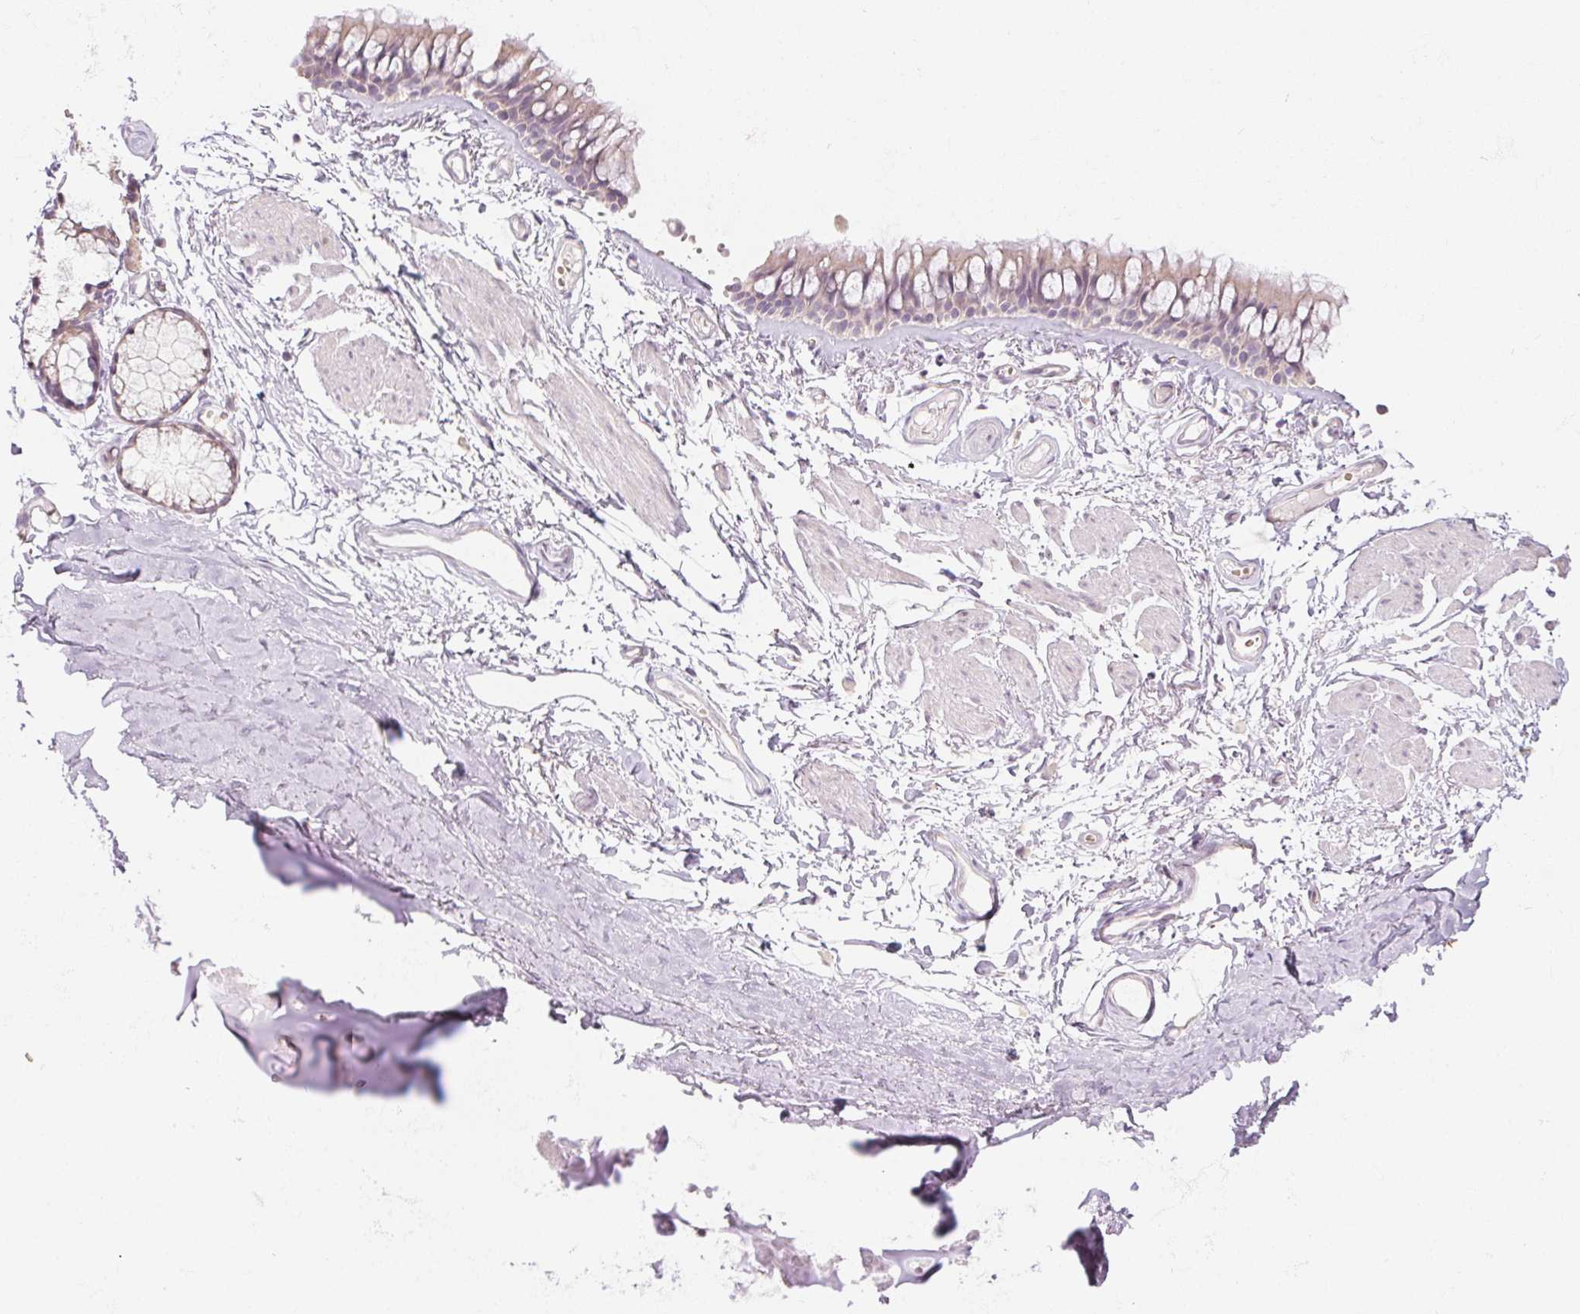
{"staining": {"intensity": "negative", "quantity": "none", "location": "none"}, "tissue": "soft tissue", "cell_type": "Chondrocytes", "image_type": "normal", "snomed": [{"axis": "morphology", "description": "Normal tissue, NOS"}, {"axis": "topography", "description": "Cartilage tissue"}, {"axis": "topography", "description": "Bronchus"}], "caption": "A photomicrograph of soft tissue stained for a protein shows no brown staining in chondrocytes.", "gene": "CTCFL", "patient": {"sex": "female", "age": 79}}